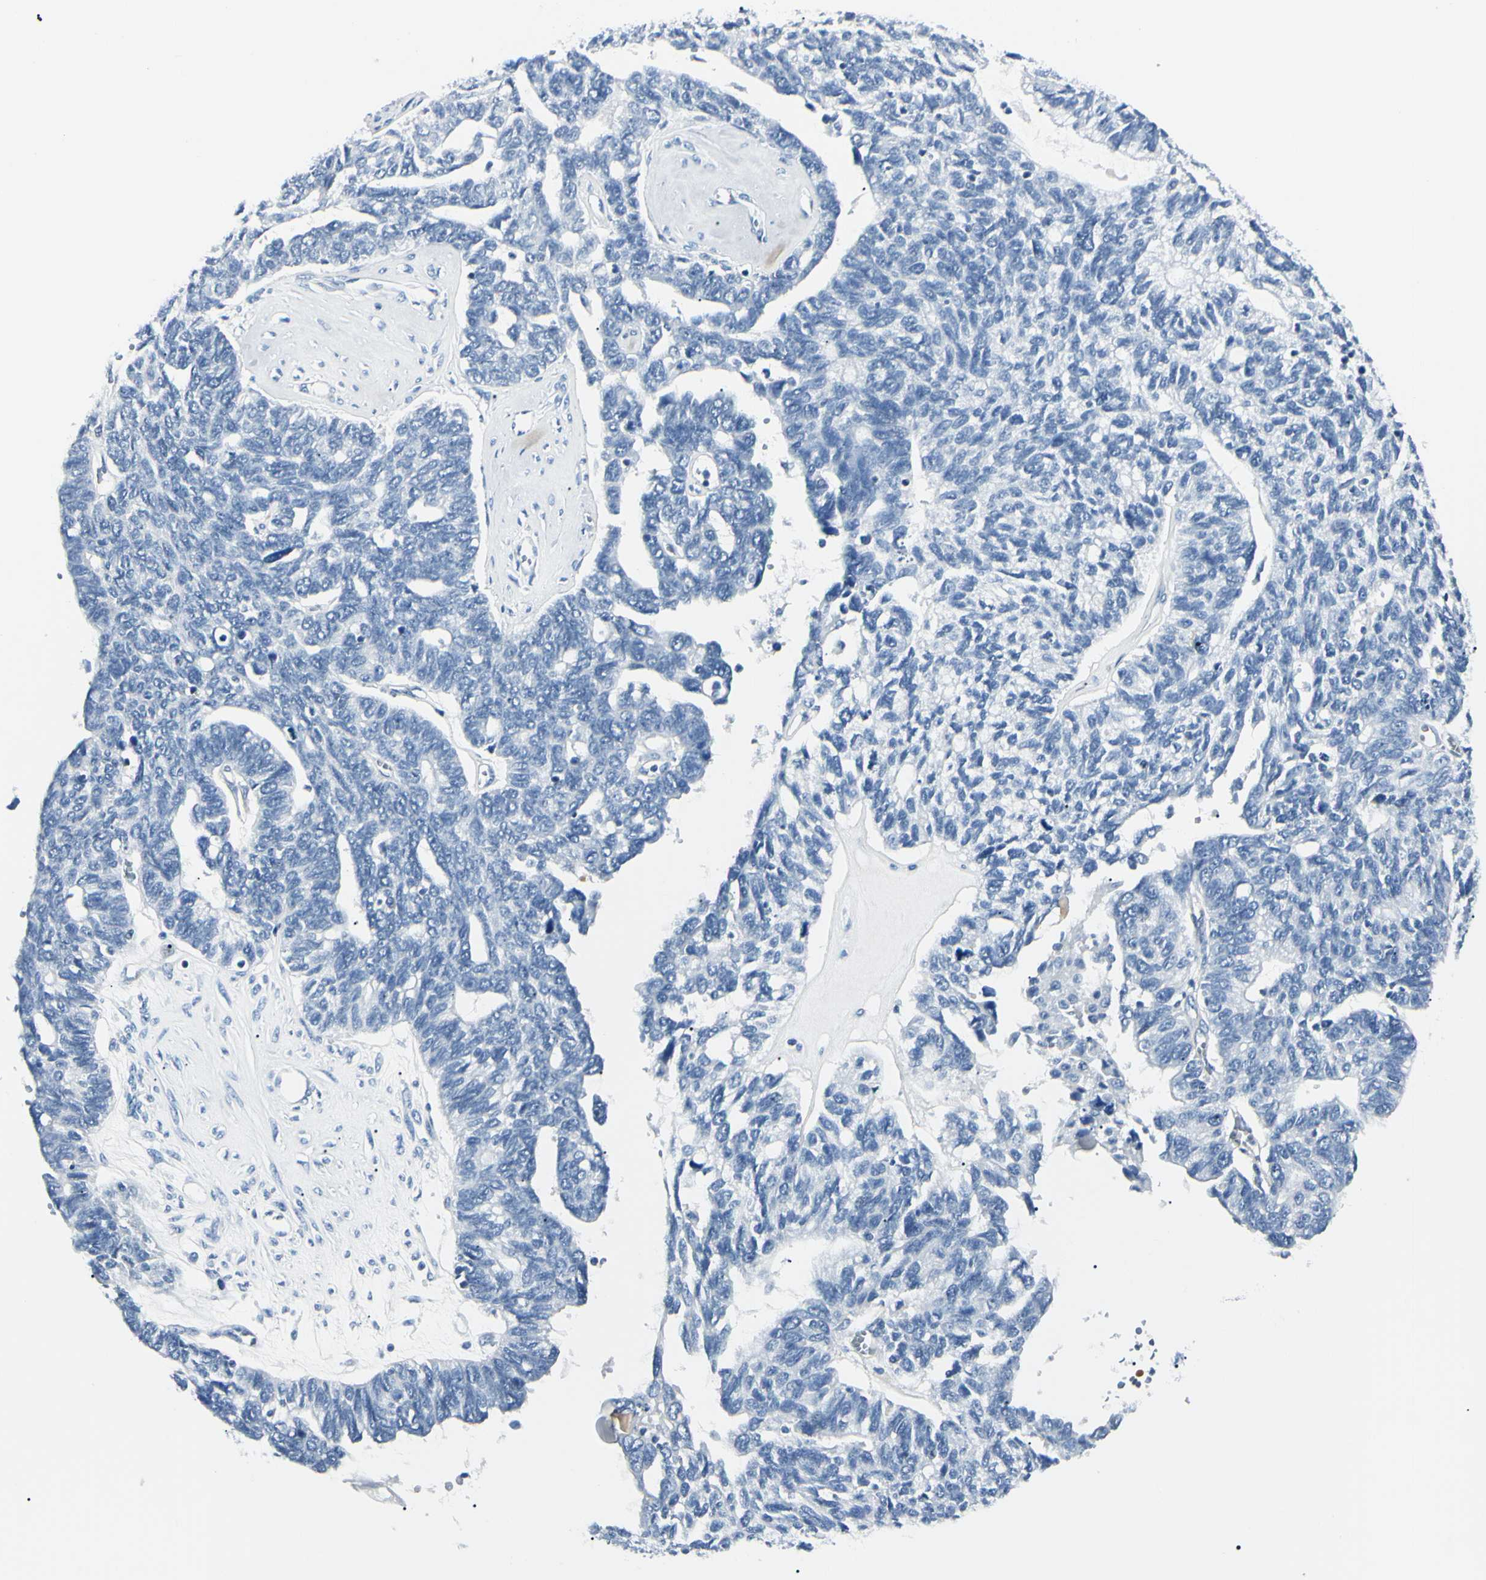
{"staining": {"intensity": "negative", "quantity": "none", "location": "none"}, "tissue": "ovarian cancer", "cell_type": "Tumor cells", "image_type": "cancer", "snomed": [{"axis": "morphology", "description": "Cystadenocarcinoma, serous, NOS"}, {"axis": "topography", "description": "Ovary"}], "caption": "This is an immunohistochemistry photomicrograph of ovarian cancer. There is no positivity in tumor cells.", "gene": "CA2", "patient": {"sex": "female", "age": 79}}